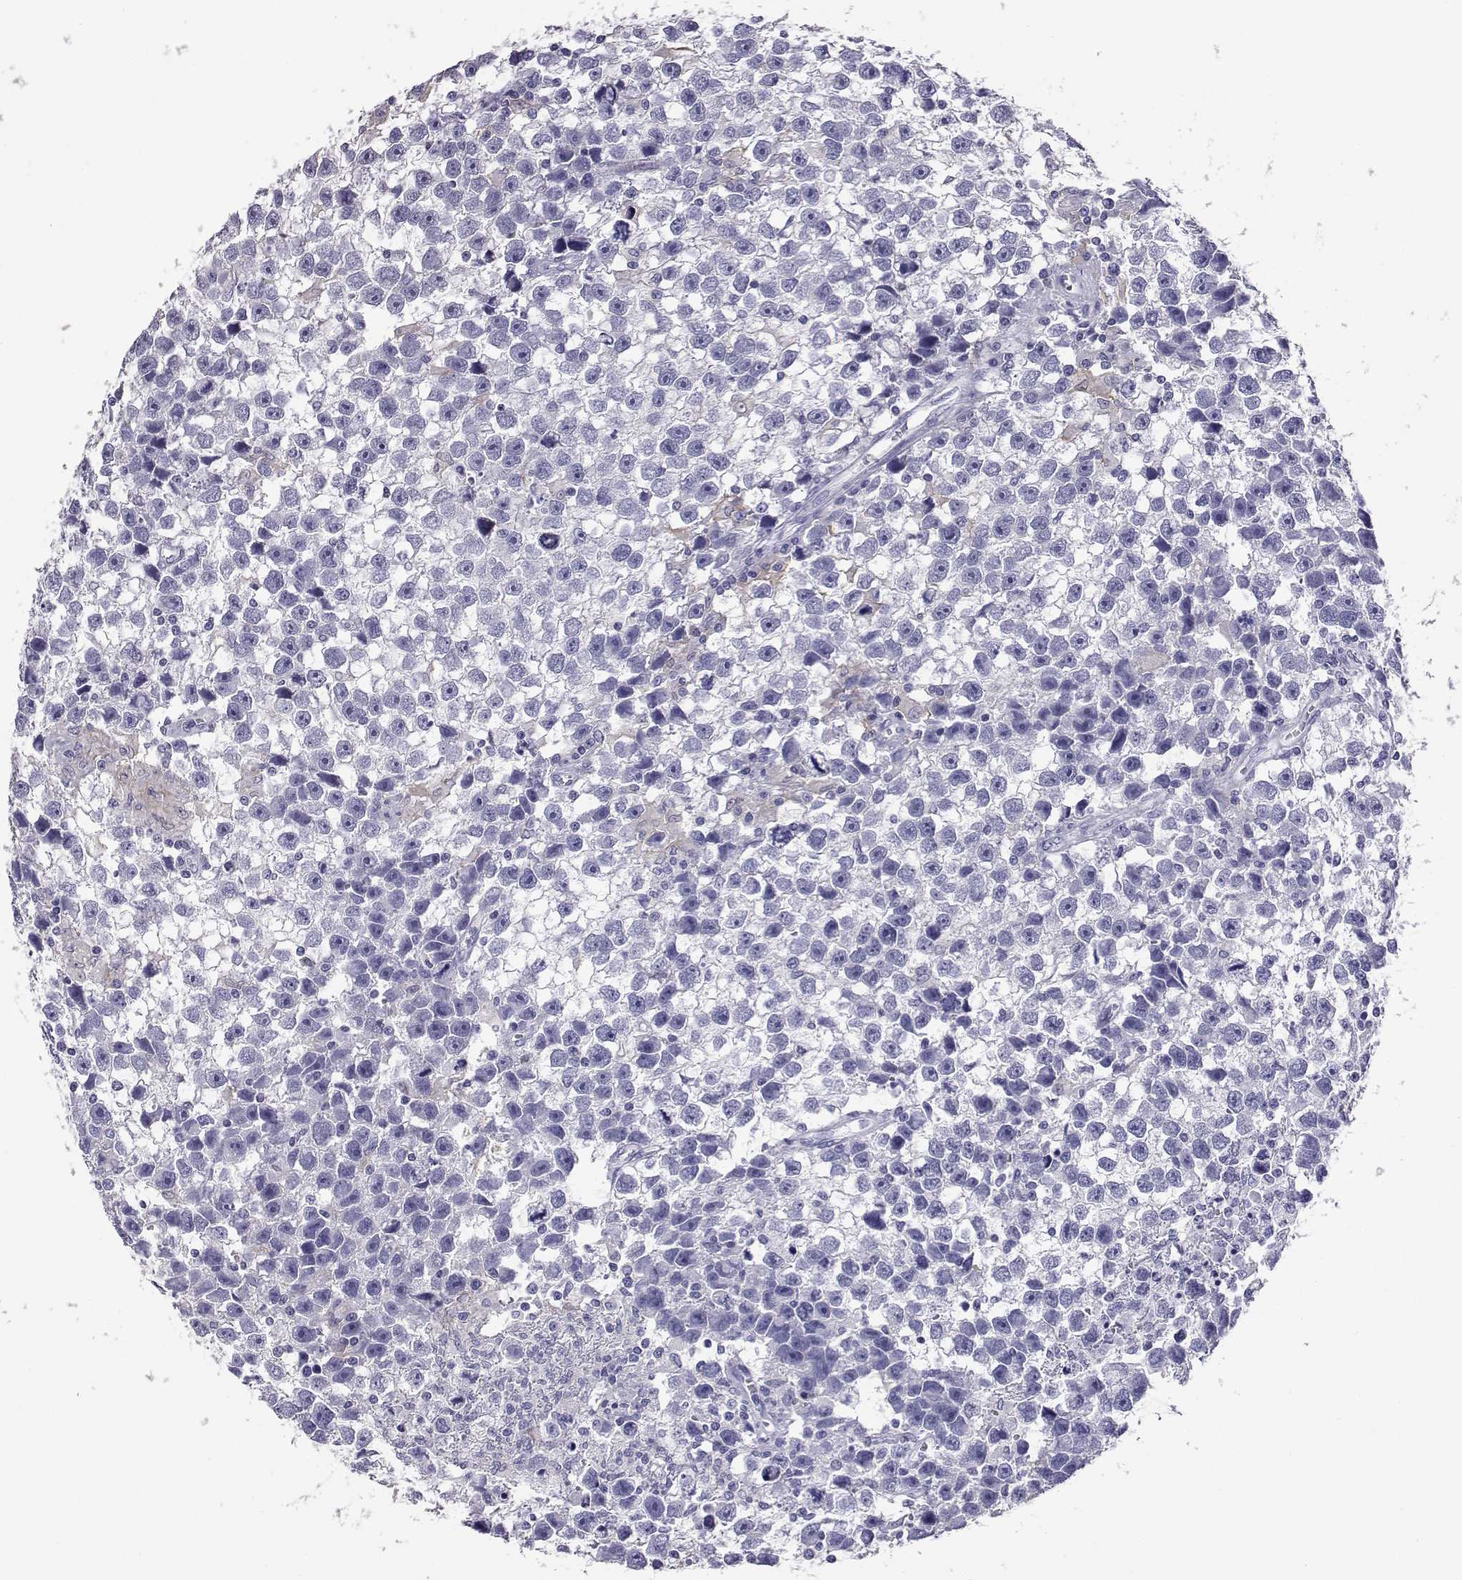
{"staining": {"intensity": "negative", "quantity": "none", "location": "none"}, "tissue": "testis cancer", "cell_type": "Tumor cells", "image_type": "cancer", "snomed": [{"axis": "morphology", "description": "Seminoma, NOS"}, {"axis": "topography", "description": "Testis"}], "caption": "Immunohistochemical staining of human seminoma (testis) displays no significant positivity in tumor cells. (DAB immunohistochemistry (IHC), high magnification).", "gene": "AKR1B1", "patient": {"sex": "male", "age": 43}}